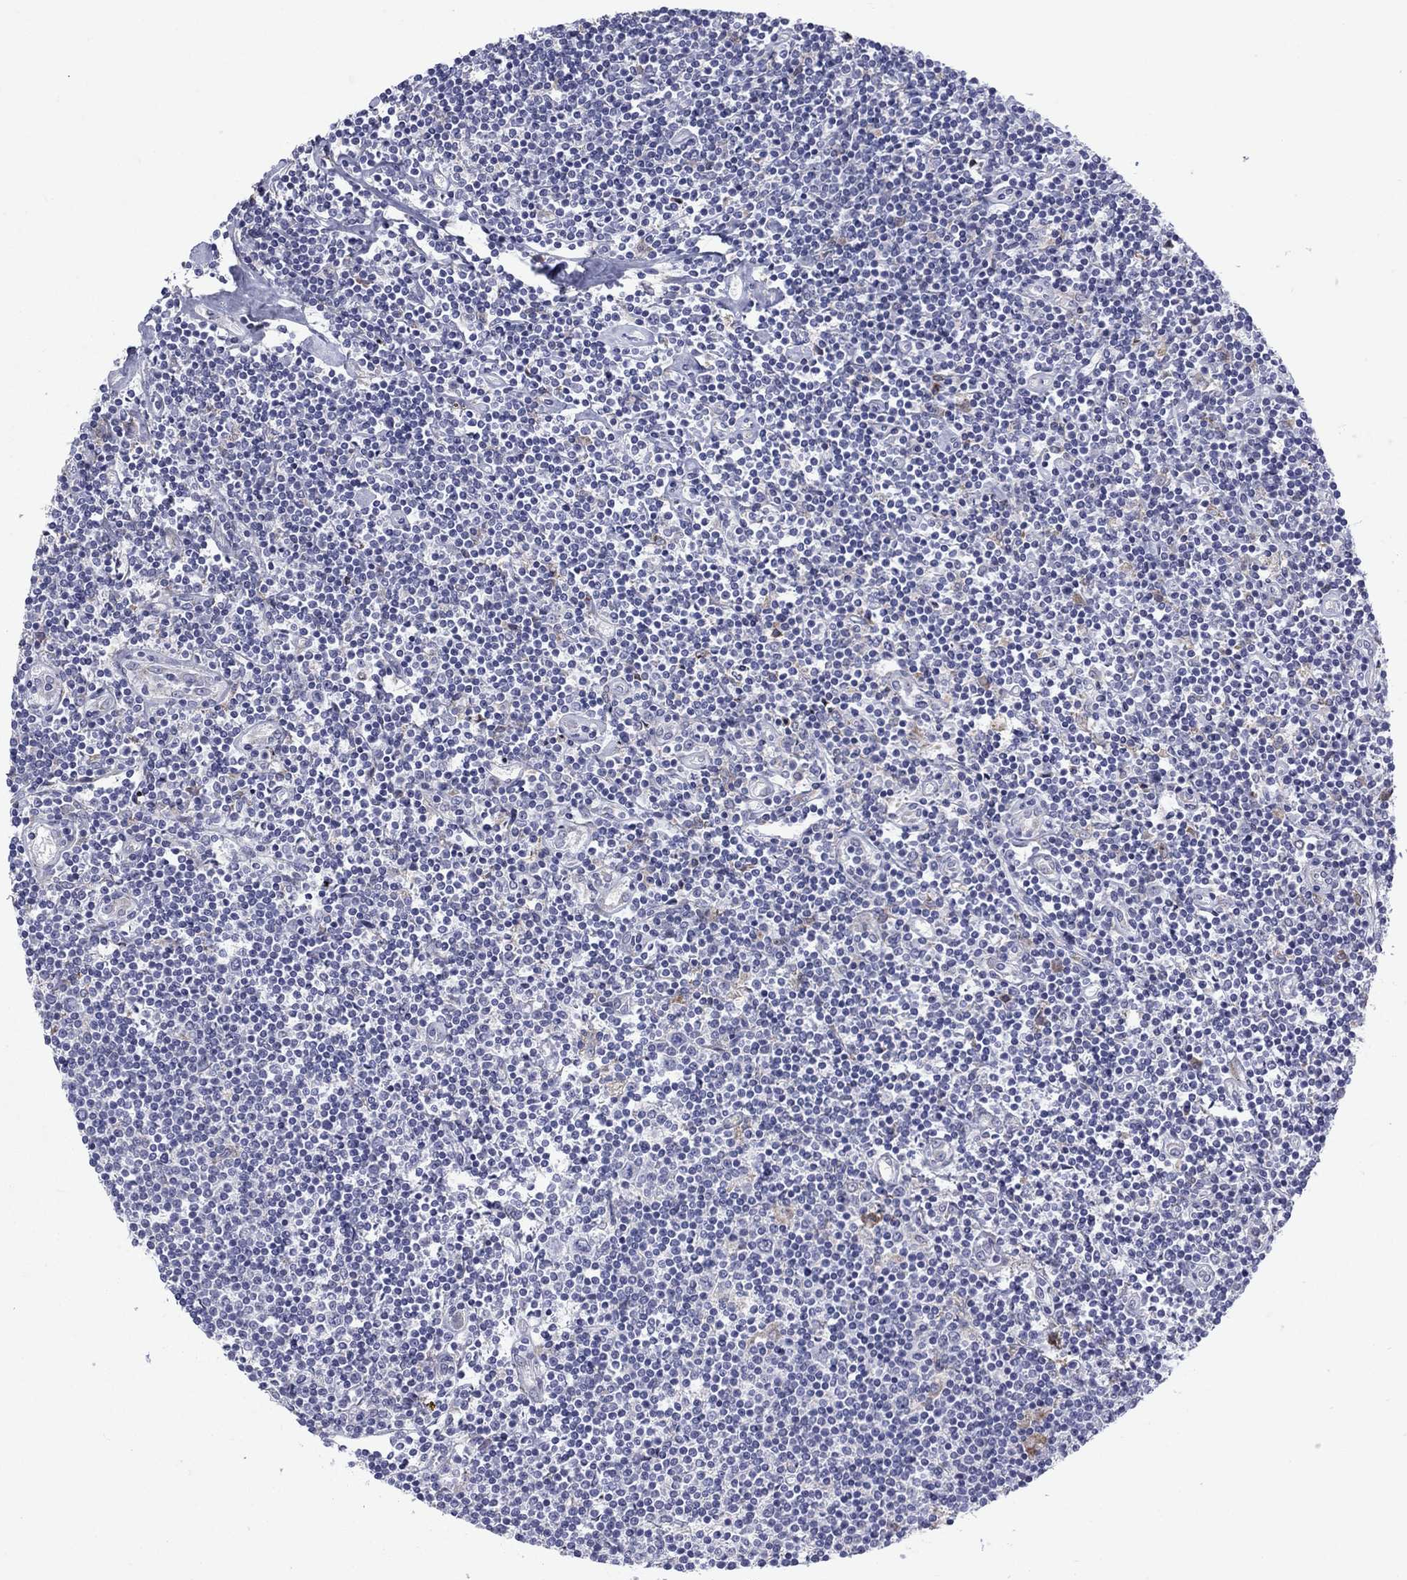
{"staining": {"intensity": "negative", "quantity": "none", "location": "none"}, "tissue": "lymphoma", "cell_type": "Tumor cells", "image_type": "cancer", "snomed": [{"axis": "morphology", "description": "Hodgkin's disease, NOS"}, {"axis": "topography", "description": "Lymph node"}], "caption": "Lymphoma was stained to show a protein in brown. There is no significant expression in tumor cells. (DAB IHC with hematoxylin counter stain).", "gene": "TMPRSS11A", "patient": {"sex": "male", "age": 40}}